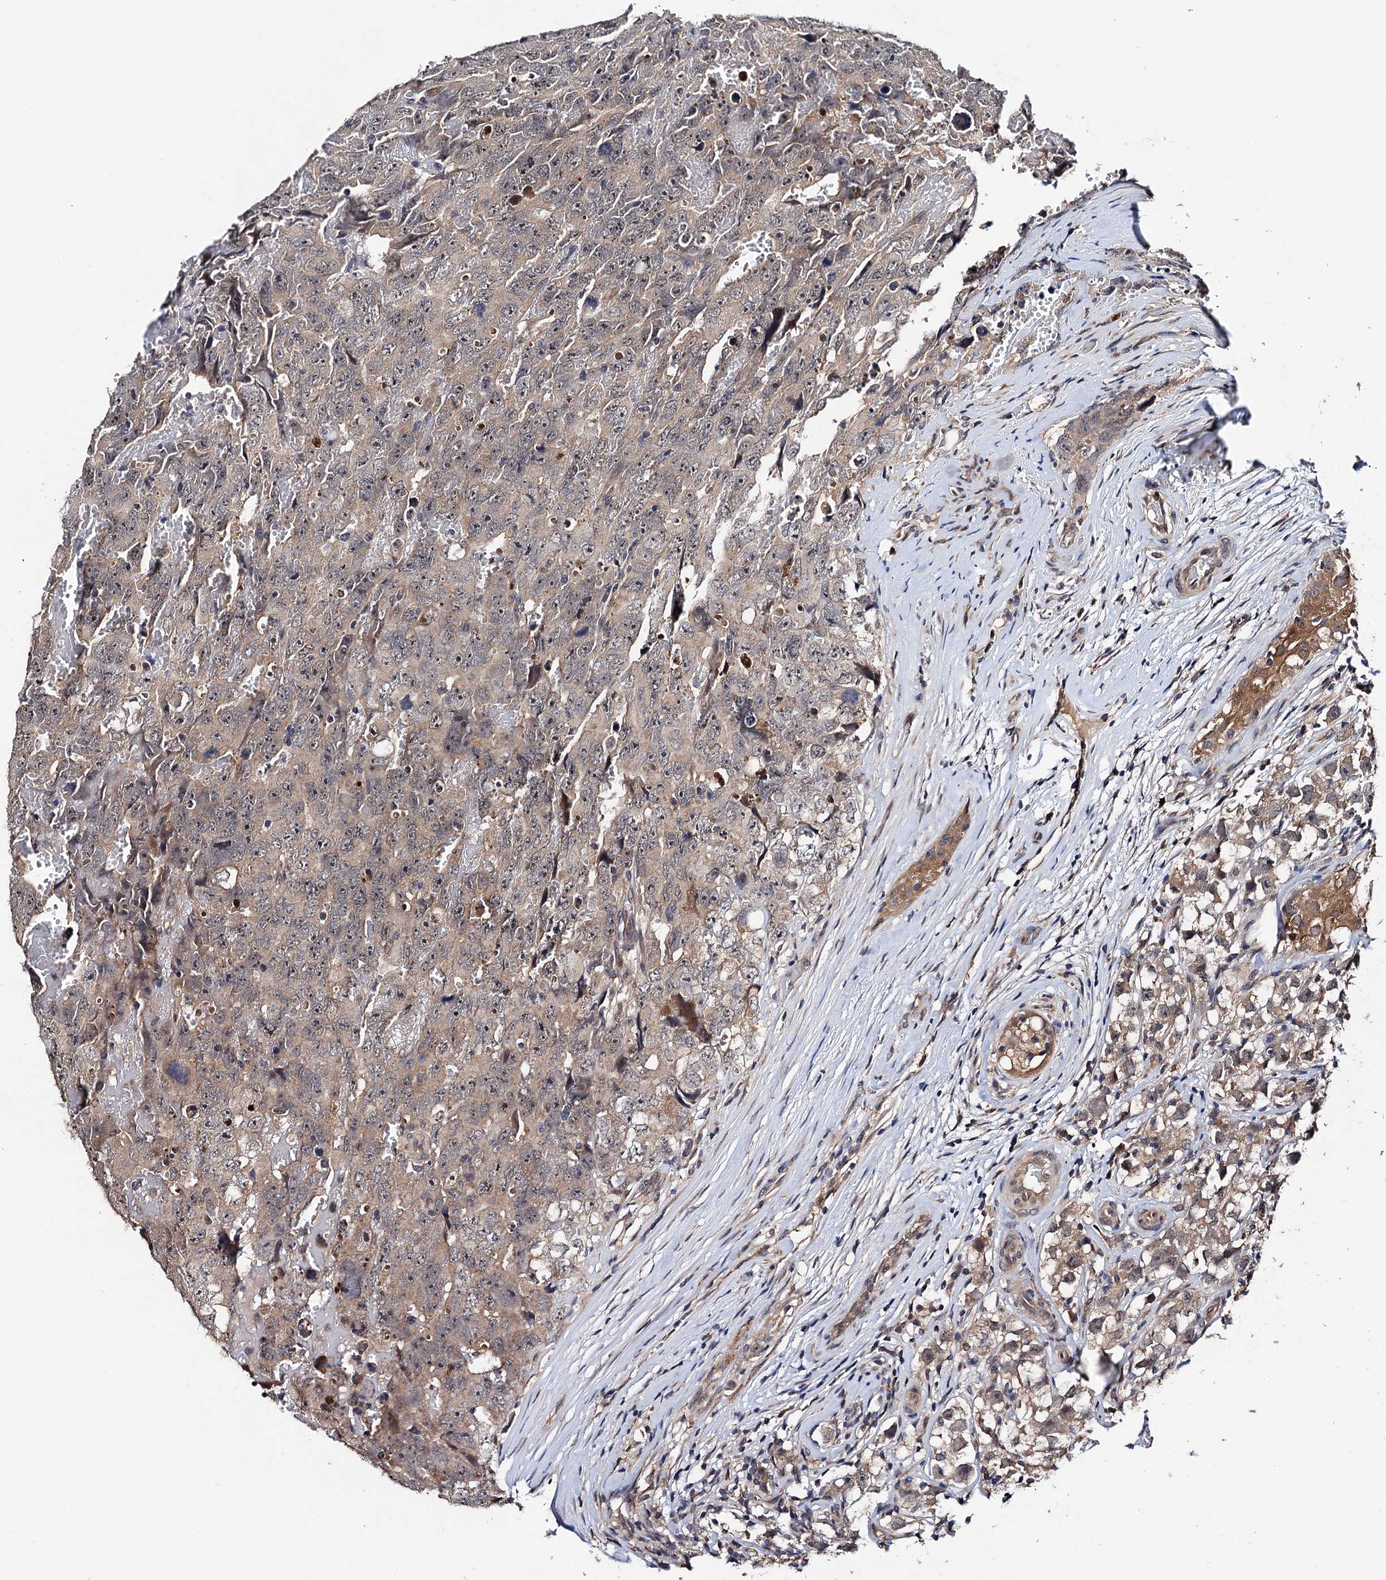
{"staining": {"intensity": "weak", "quantity": "25%-75%", "location": "cytoplasmic/membranous,nuclear"}, "tissue": "testis cancer", "cell_type": "Tumor cells", "image_type": "cancer", "snomed": [{"axis": "morphology", "description": "Carcinoma, Embryonal, NOS"}, {"axis": "topography", "description": "Testis"}], "caption": "Immunohistochemistry (IHC) micrograph of testis cancer stained for a protein (brown), which exhibits low levels of weak cytoplasmic/membranous and nuclear staining in approximately 25%-75% of tumor cells.", "gene": "IP6K1", "patient": {"sex": "male", "age": 45}}